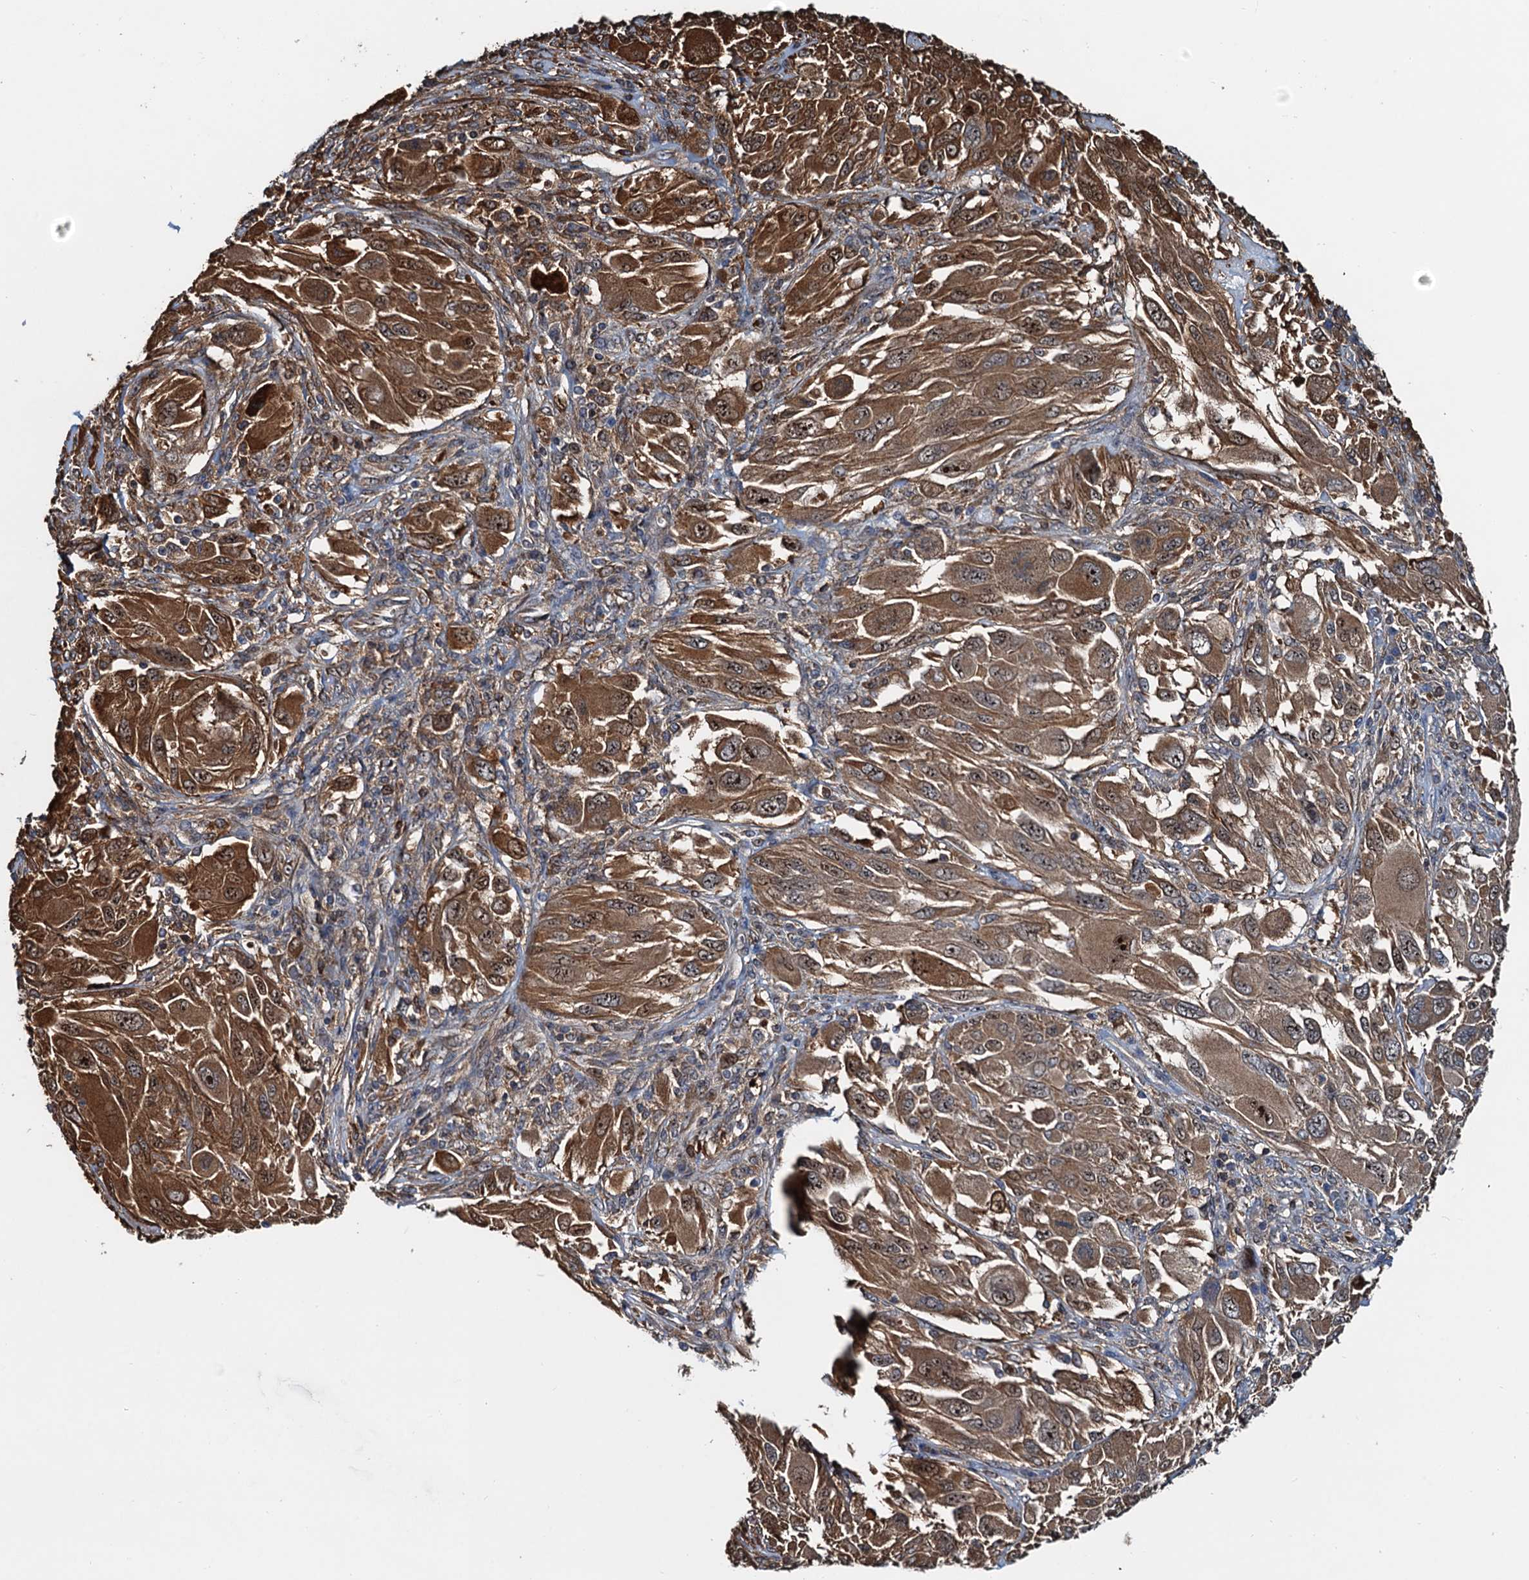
{"staining": {"intensity": "moderate", "quantity": ">75%", "location": "cytoplasmic/membranous"}, "tissue": "melanoma", "cell_type": "Tumor cells", "image_type": "cancer", "snomed": [{"axis": "morphology", "description": "Malignant melanoma, NOS"}, {"axis": "topography", "description": "Skin"}], "caption": "Brown immunohistochemical staining in malignant melanoma displays moderate cytoplasmic/membranous positivity in about >75% of tumor cells.", "gene": "USP6NL", "patient": {"sex": "female", "age": 91}}